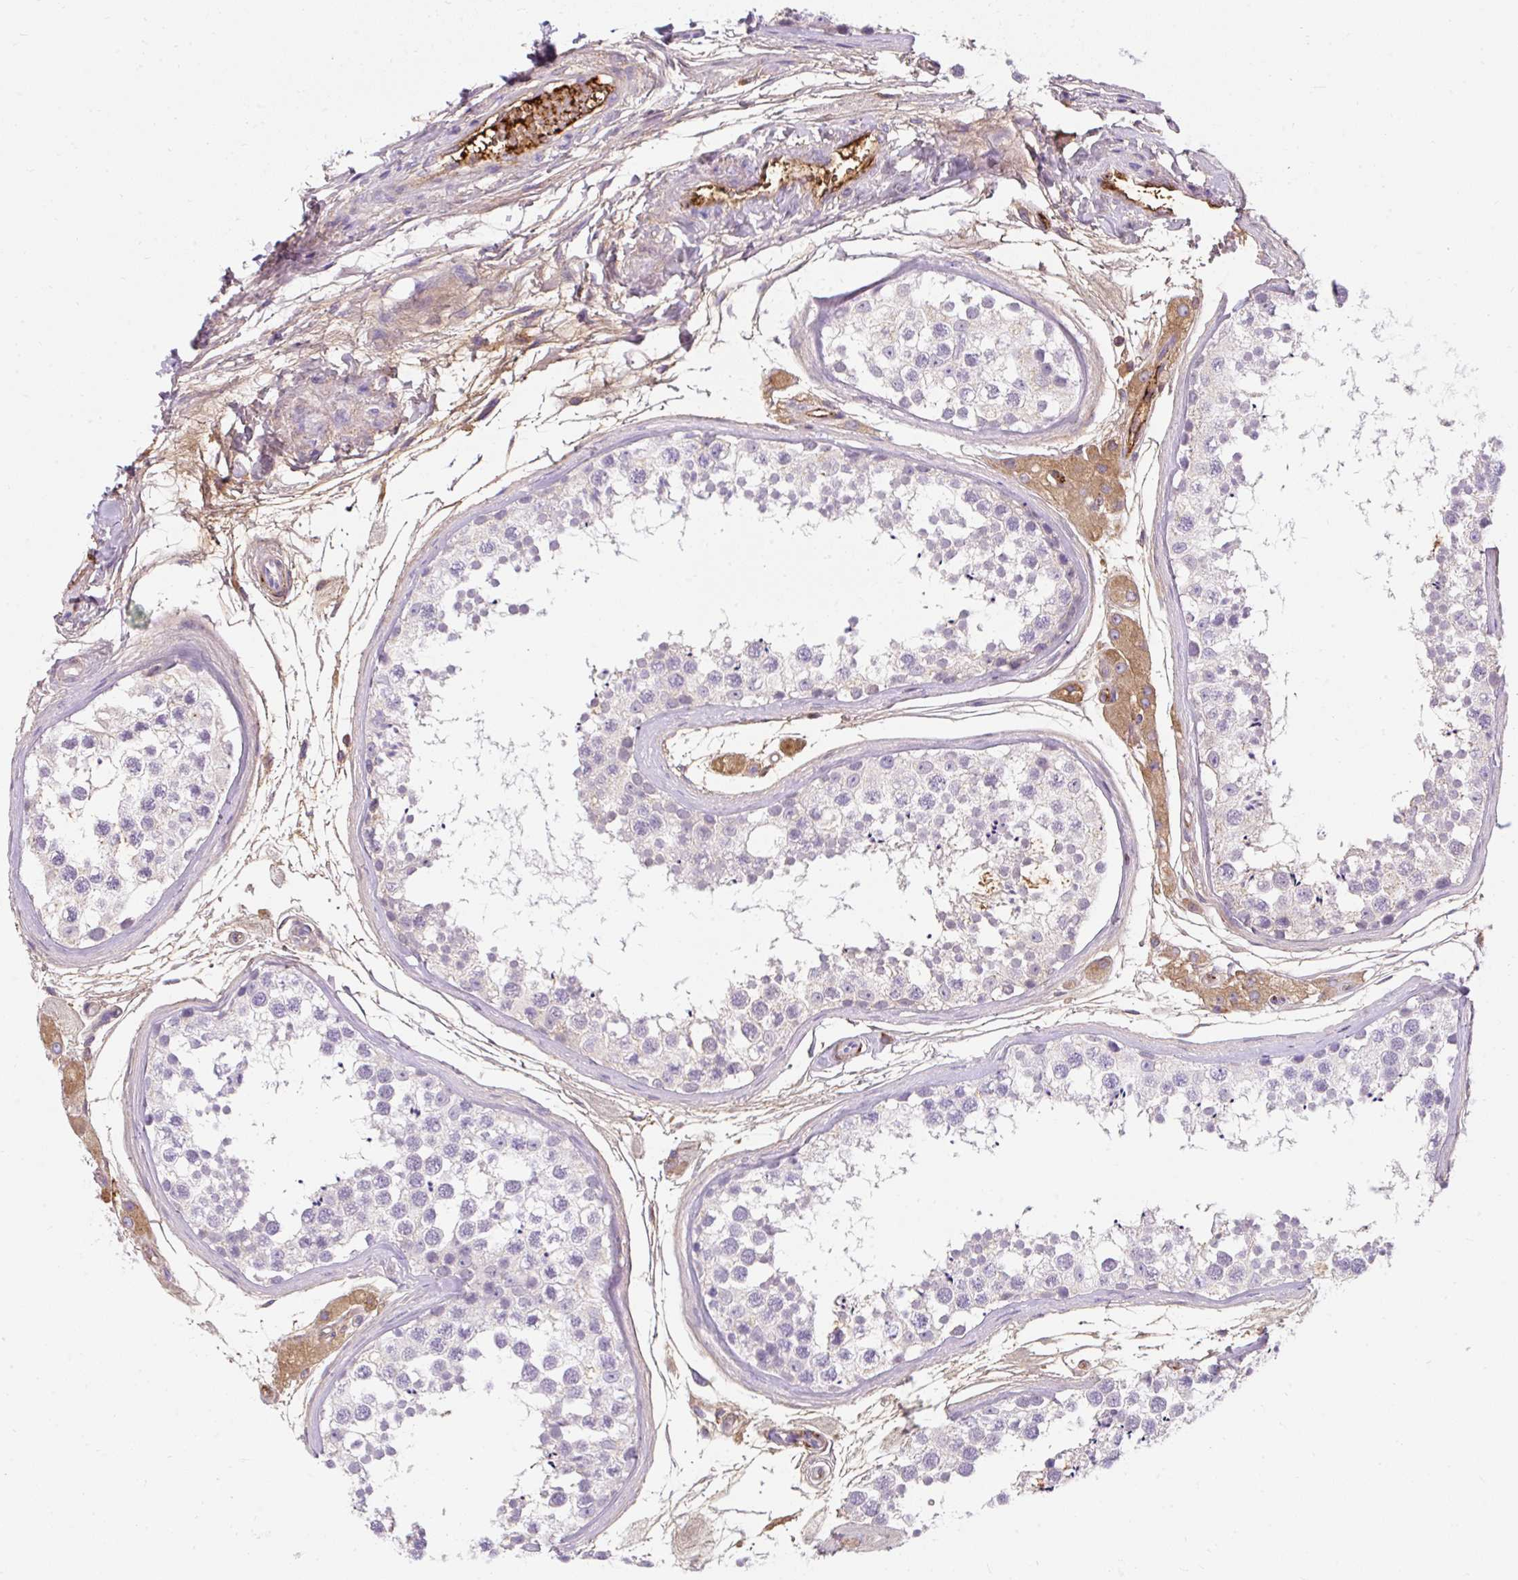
{"staining": {"intensity": "negative", "quantity": "none", "location": "none"}, "tissue": "testis", "cell_type": "Cells in seminiferous ducts", "image_type": "normal", "snomed": [{"axis": "morphology", "description": "Normal tissue, NOS"}, {"axis": "topography", "description": "Testis"}], "caption": "Cells in seminiferous ducts show no significant protein expression in benign testis. The staining is performed using DAB brown chromogen with nuclei counter-stained in using hematoxylin.", "gene": "APOC2", "patient": {"sex": "male", "age": 56}}